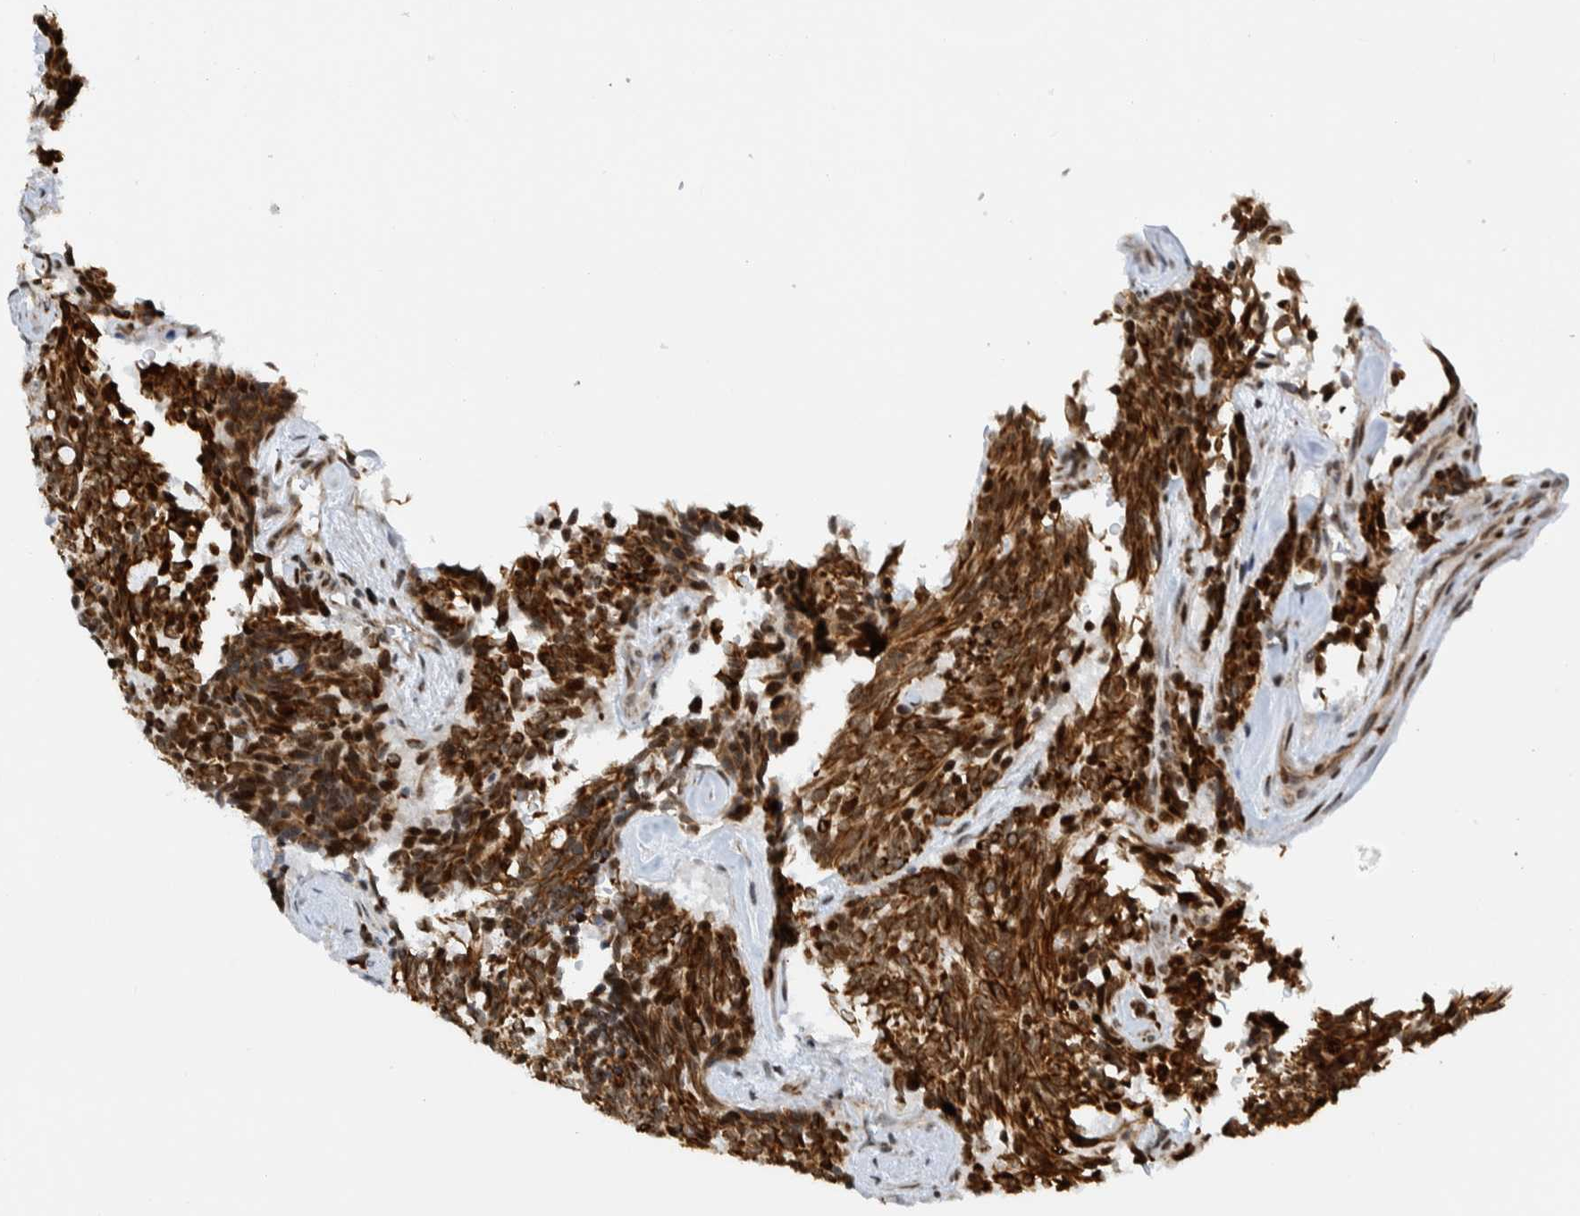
{"staining": {"intensity": "strong", "quantity": ">75%", "location": "cytoplasmic/membranous"}, "tissue": "carcinoid", "cell_type": "Tumor cells", "image_type": "cancer", "snomed": [{"axis": "morphology", "description": "Carcinoid, malignant, NOS"}, {"axis": "topography", "description": "Pancreas"}], "caption": "Protein staining demonstrates strong cytoplasmic/membranous positivity in approximately >75% of tumor cells in carcinoid (malignant). The staining was performed using DAB, with brown indicating positive protein expression. Nuclei are stained blue with hematoxylin.", "gene": "CCDC57", "patient": {"sex": "female", "age": 54}}